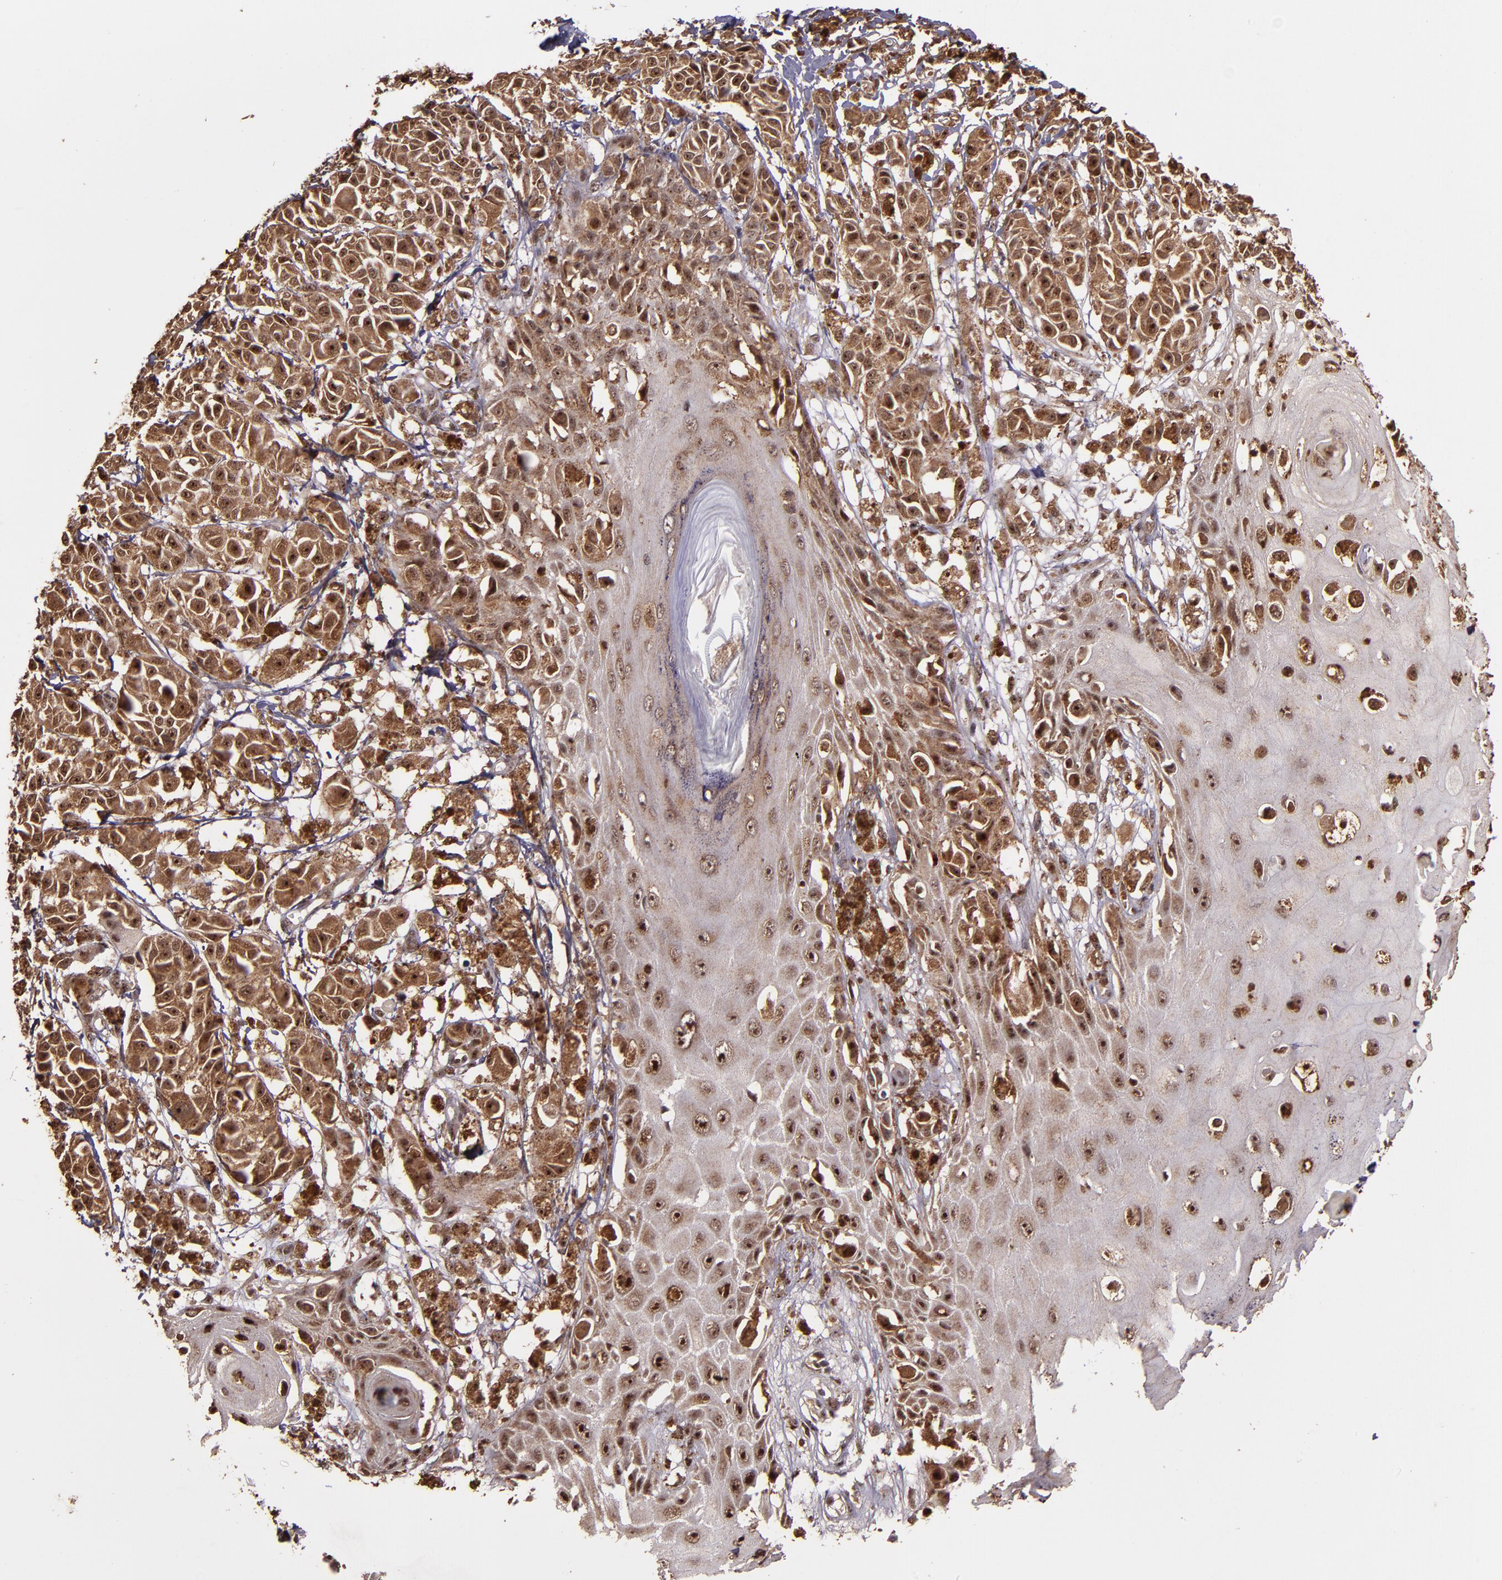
{"staining": {"intensity": "moderate", "quantity": ">75%", "location": "cytoplasmic/membranous"}, "tissue": "melanoma", "cell_type": "Tumor cells", "image_type": "cancer", "snomed": [{"axis": "morphology", "description": "Malignant melanoma, NOS"}, {"axis": "topography", "description": "Skin"}], "caption": "This histopathology image exhibits immunohistochemistry staining of human melanoma, with medium moderate cytoplasmic/membranous staining in approximately >75% of tumor cells.", "gene": "RIOK3", "patient": {"sex": "male", "age": 76}}